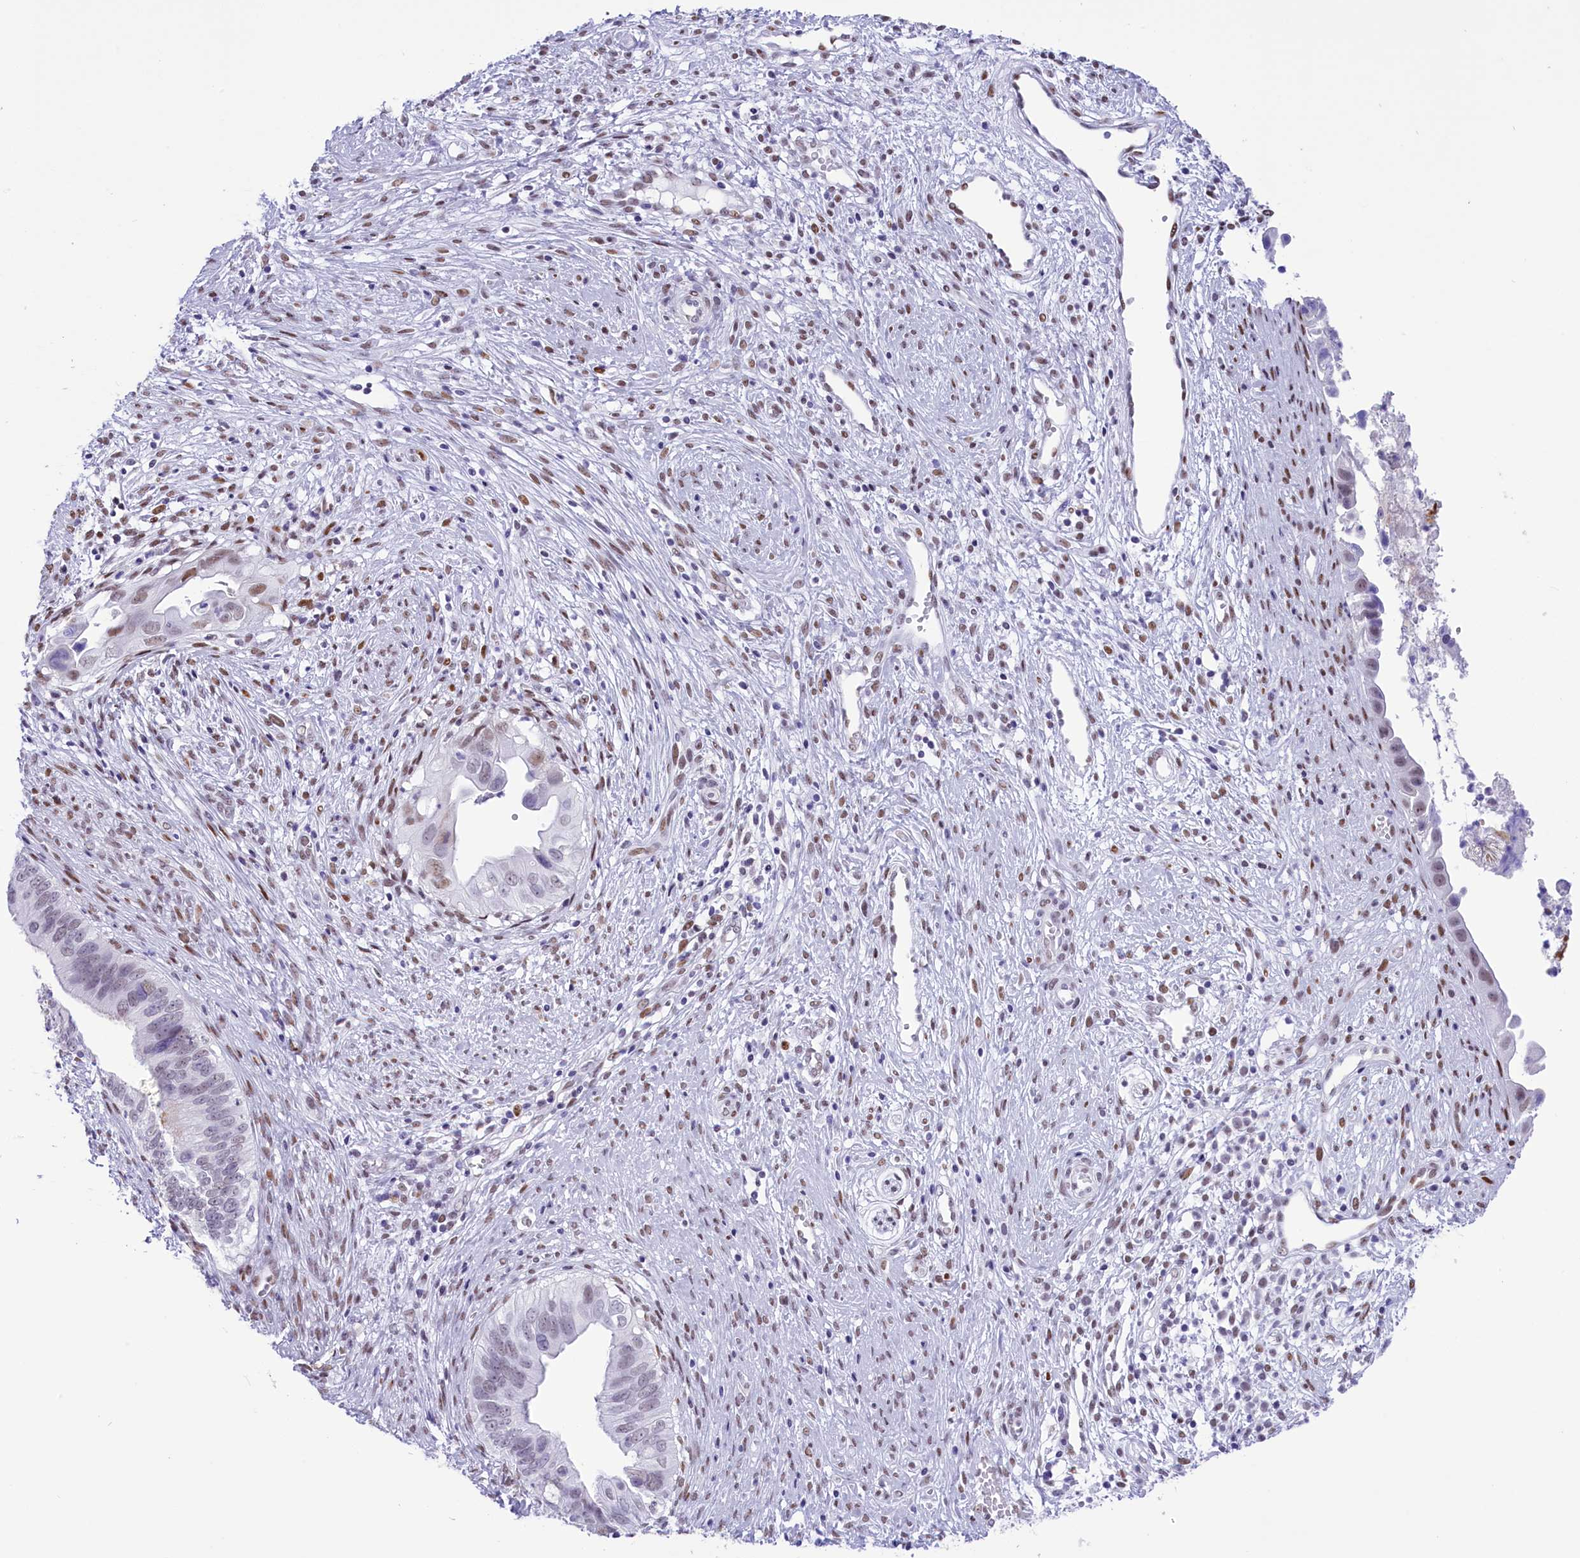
{"staining": {"intensity": "weak", "quantity": "<25%", "location": "nuclear"}, "tissue": "cervical cancer", "cell_type": "Tumor cells", "image_type": "cancer", "snomed": [{"axis": "morphology", "description": "Adenocarcinoma, NOS"}, {"axis": "topography", "description": "Cervix"}], "caption": "The histopathology image exhibits no significant expression in tumor cells of cervical adenocarcinoma. Nuclei are stained in blue.", "gene": "RPS6KB1", "patient": {"sex": "female", "age": 42}}